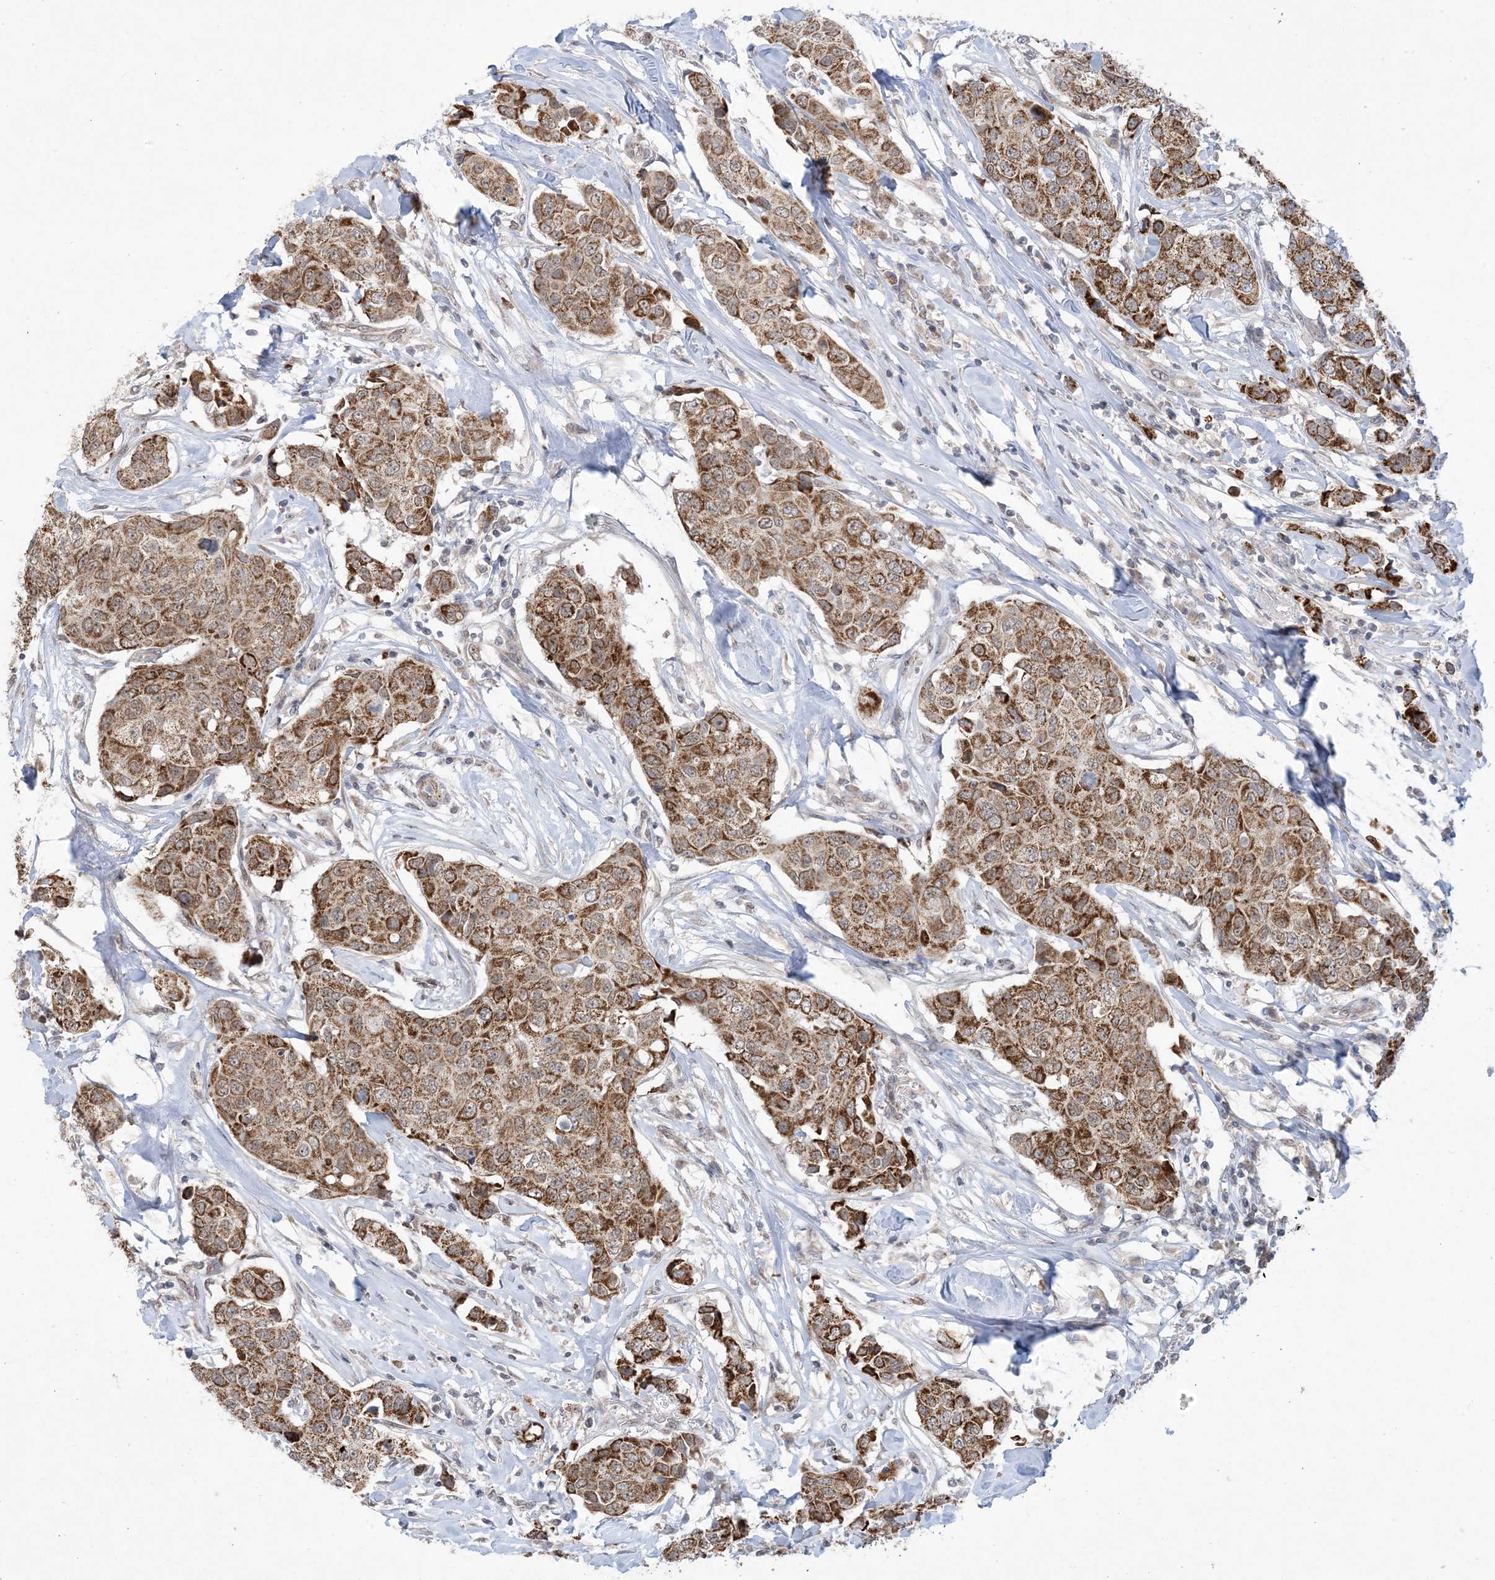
{"staining": {"intensity": "moderate", "quantity": ">75%", "location": "cytoplasmic/membranous"}, "tissue": "breast cancer", "cell_type": "Tumor cells", "image_type": "cancer", "snomed": [{"axis": "morphology", "description": "Duct carcinoma"}, {"axis": "topography", "description": "Breast"}], "caption": "IHC staining of breast cancer (infiltrating ductal carcinoma), which shows medium levels of moderate cytoplasmic/membranous positivity in approximately >75% of tumor cells indicating moderate cytoplasmic/membranous protein expression. The staining was performed using DAB (3,3'-diaminobenzidine) (brown) for protein detection and nuclei were counterstained in hematoxylin (blue).", "gene": "TRMT10C", "patient": {"sex": "female", "age": 80}}